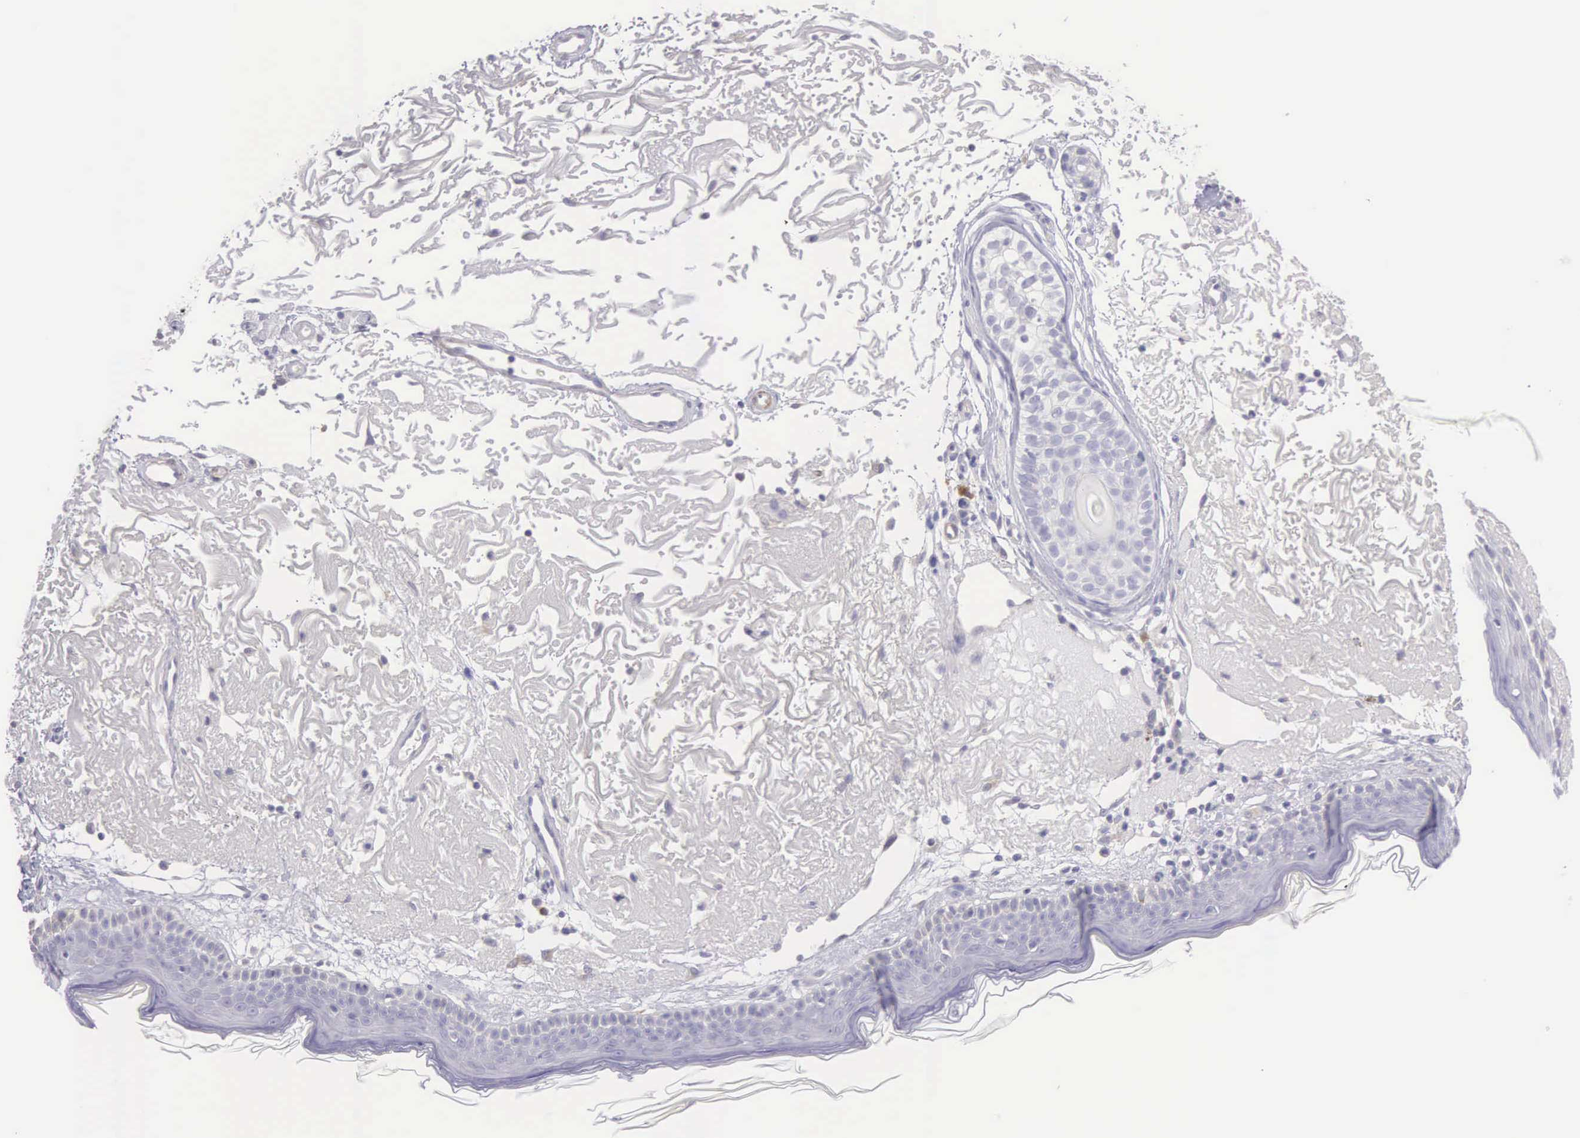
{"staining": {"intensity": "negative", "quantity": "none", "location": "none"}, "tissue": "skin", "cell_type": "Fibroblasts", "image_type": "normal", "snomed": [{"axis": "morphology", "description": "Normal tissue, NOS"}, {"axis": "topography", "description": "Skin"}], "caption": "An immunohistochemistry (IHC) image of unremarkable skin is shown. There is no staining in fibroblasts of skin.", "gene": "ARFGAP3", "patient": {"sex": "female", "age": 90}}